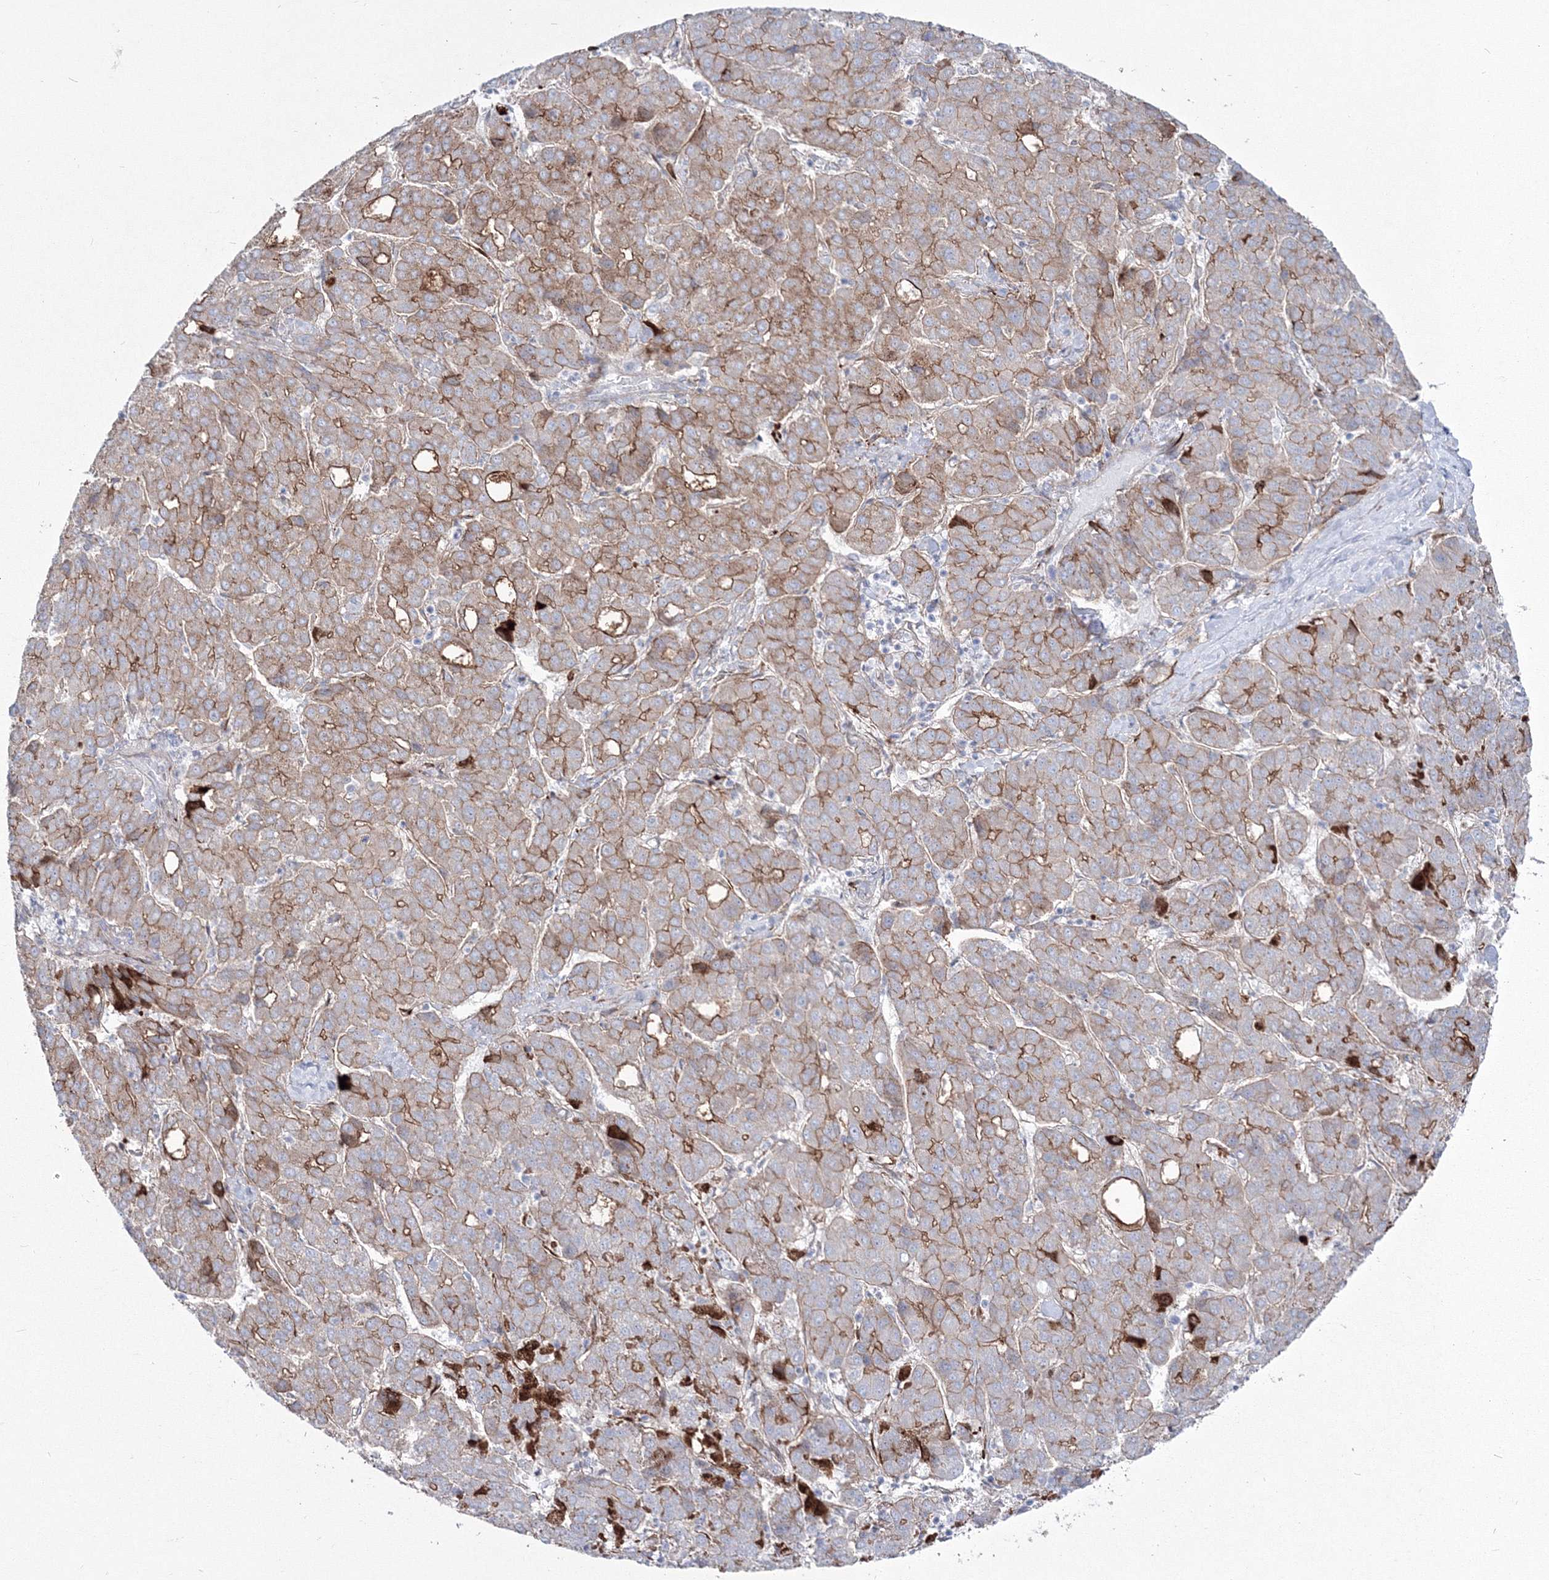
{"staining": {"intensity": "moderate", "quantity": "25%-75%", "location": "cytoplasmic/membranous"}, "tissue": "liver cancer", "cell_type": "Tumor cells", "image_type": "cancer", "snomed": [{"axis": "morphology", "description": "Carcinoma, Hepatocellular, NOS"}, {"axis": "topography", "description": "Liver"}], "caption": "A histopathology image showing moderate cytoplasmic/membranous expression in about 25%-75% of tumor cells in liver cancer (hepatocellular carcinoma), as visualized by brown immunohistochemical staining.", "gene": "HYAL2", "patient": {"sex": "male", "age": 65}}